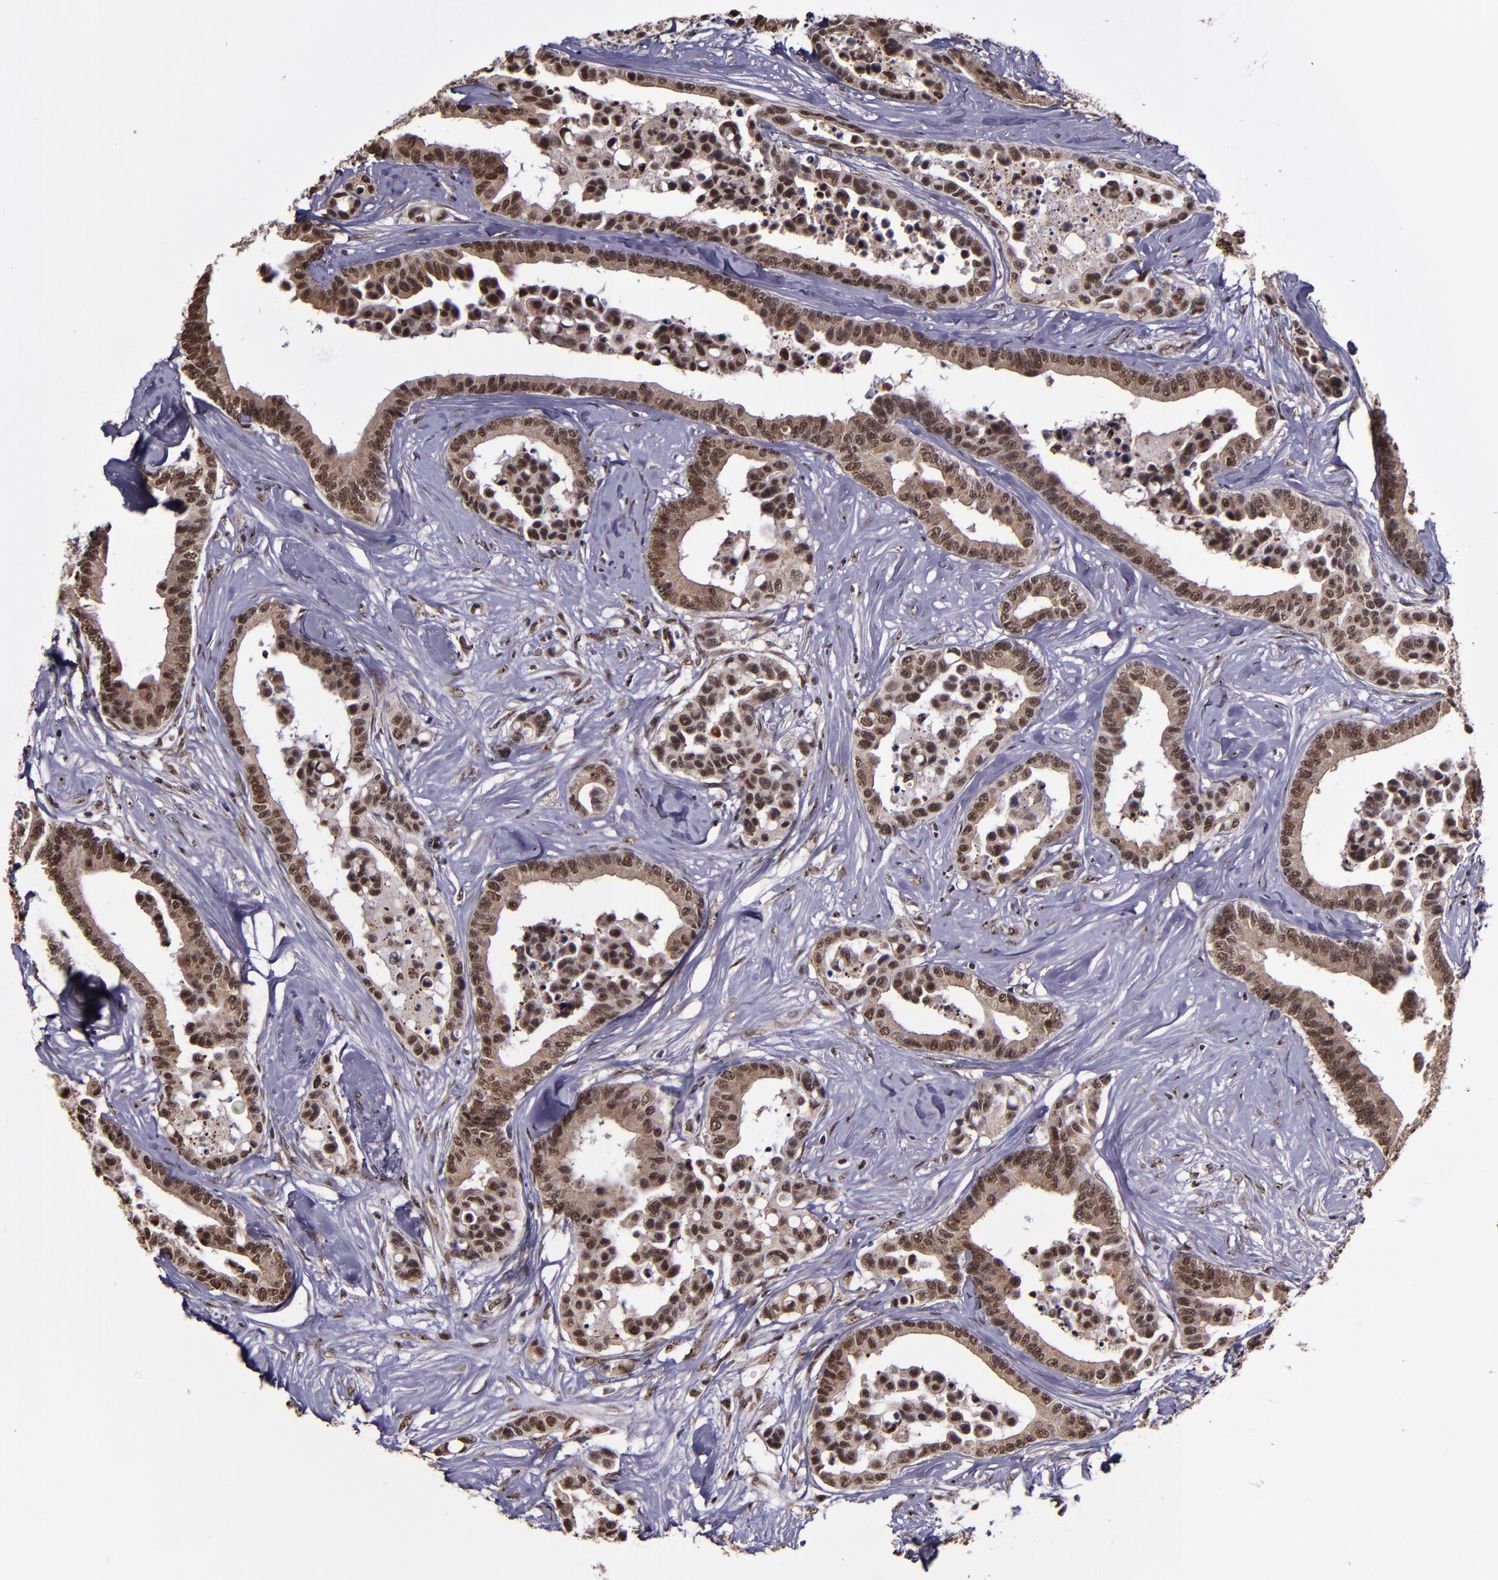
{"staining": {"intensity": "moderate", "quantity": ">75%", "location": "cytoplasmic/membranous,nuclear"}, "tissue": "colorectal cancer", "cell_type": "Tumor cells", "image_type": "cancer", "snomed": [{"axis": "morphology", "description": "Adenocarcinoma, NOS"}, {"axis": "topography", "description": "Colon"}], "caption": "Approximately >75% of tumor cells in adenocarcinoma (colorectal) demonstrate moderate cytoplasmic/membranous and nuclear protein staining as visualized by brown immunohistochemical staining.", "gene": "CECR2", "patient": {"sex": "male", "age": 82}}